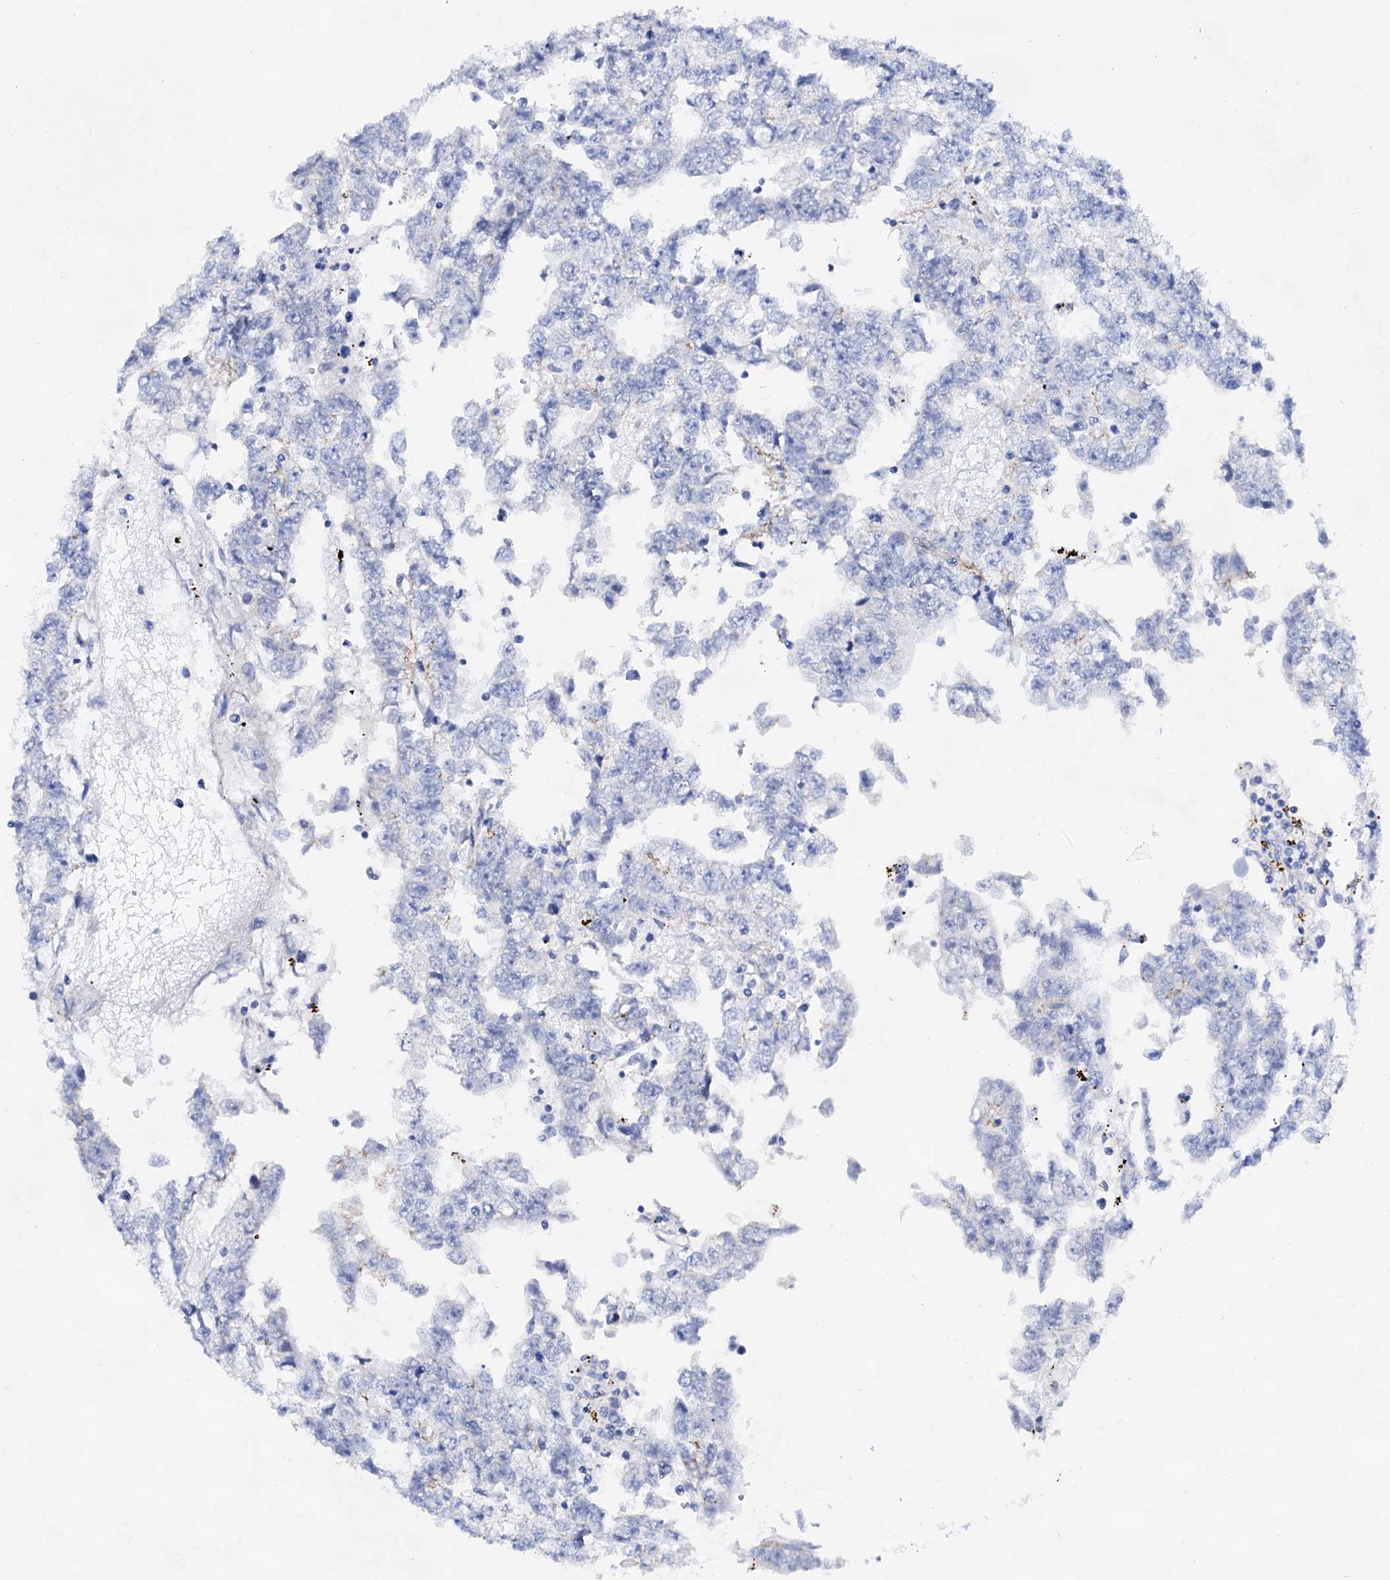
{"staining": {"intensity": "negative", "quantity": "none", "location": "none"}, "tissue": "testis cancer", "cell_type": "Tumor cells", "image_type": "cancer", "snomed": [{"axis": "morphology", "description": "Carcinoma, Embryonal, NOS"}, {"axis": "topography", "description": "Testis"}], "caption": "Immunohistochemical staining of human testis cancer (embryonal carcinoma) exhibits no significant positivity in tumor cells.", "gene": "PLIN1", "patient": {"sex": "male", "age": 25}}